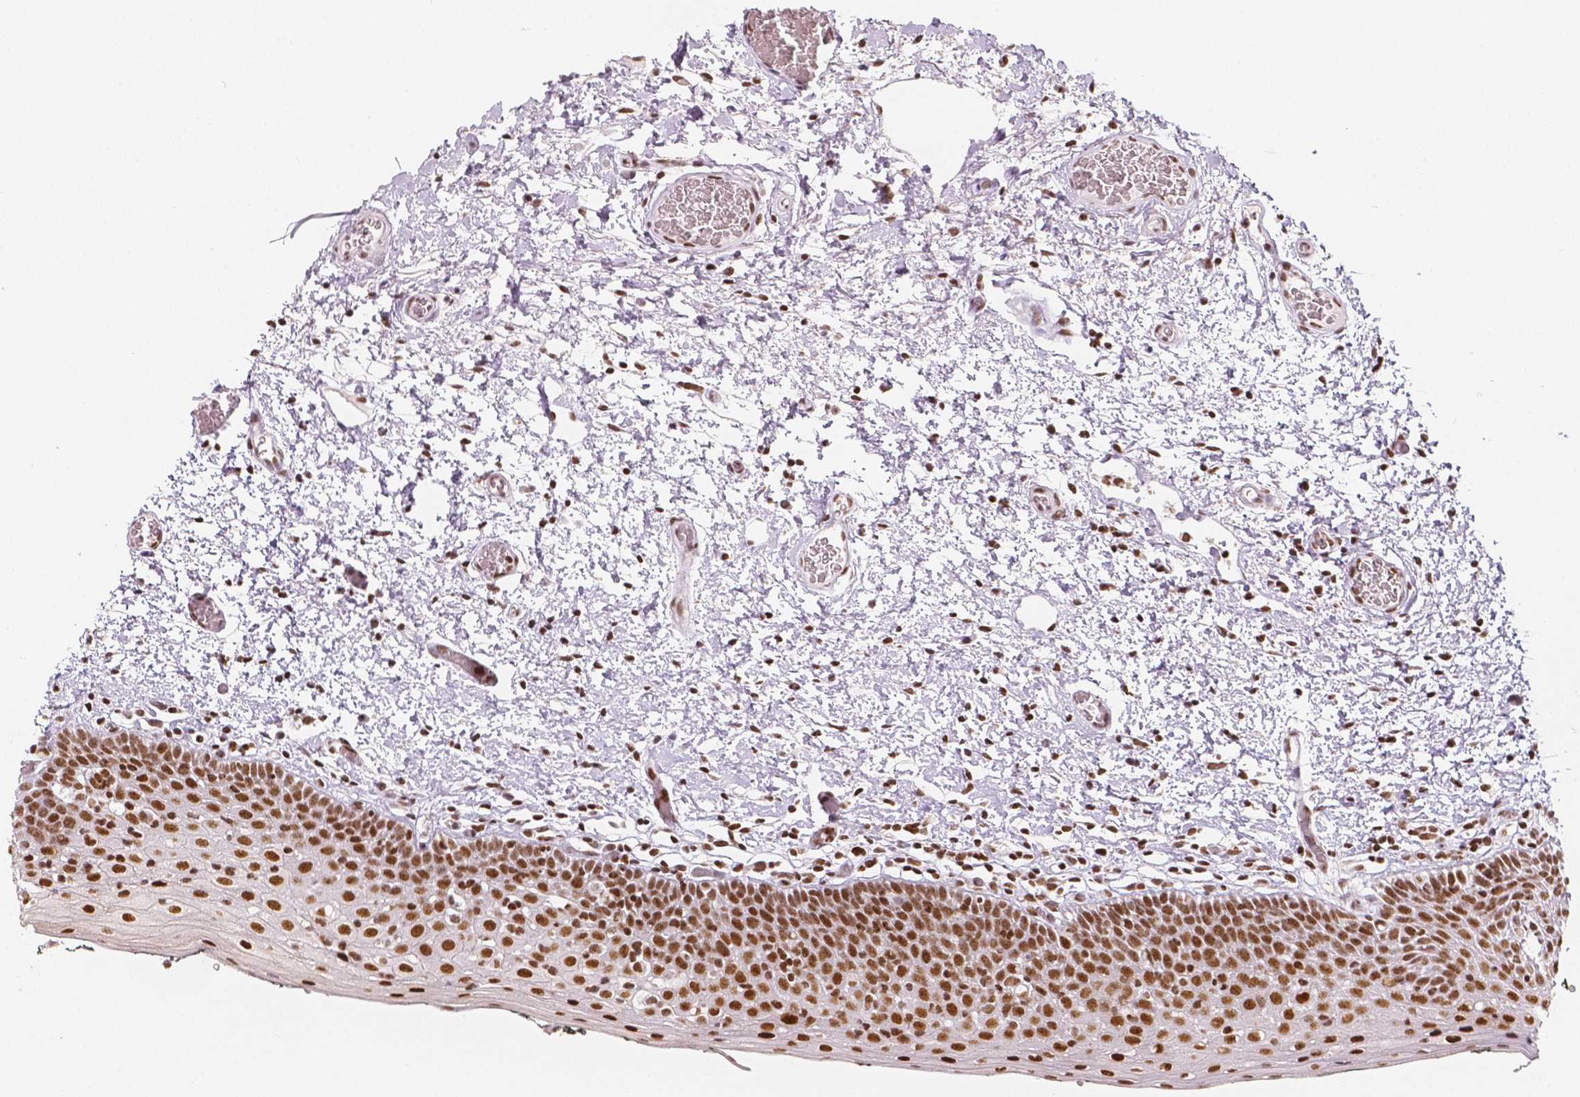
{"staining": {"intensity": "strong", "quantity": ">75%", "location": "nuclear"}, "tissue": "oral mucosa", "cell_type": "Squamous epithelial cells", "image_type": "normal", "snomed": [{"axis": "morphology", "description": "Normal tissue, NOS"}, {"axis": "morphology", "description": "Squamous cell carcinoma, NOS"}, {"axis": "topography", "description": "Oral tissue"}, {"axis": "topography", "description": "Head-Neck"}], "caption": "The immunohistochemical stain labels strong nuclear expression in squamous epithelial cells of unremarkable oral mucosa.", "gene": "HDAC1", "patient": {"sex": "male", "age": 69}}